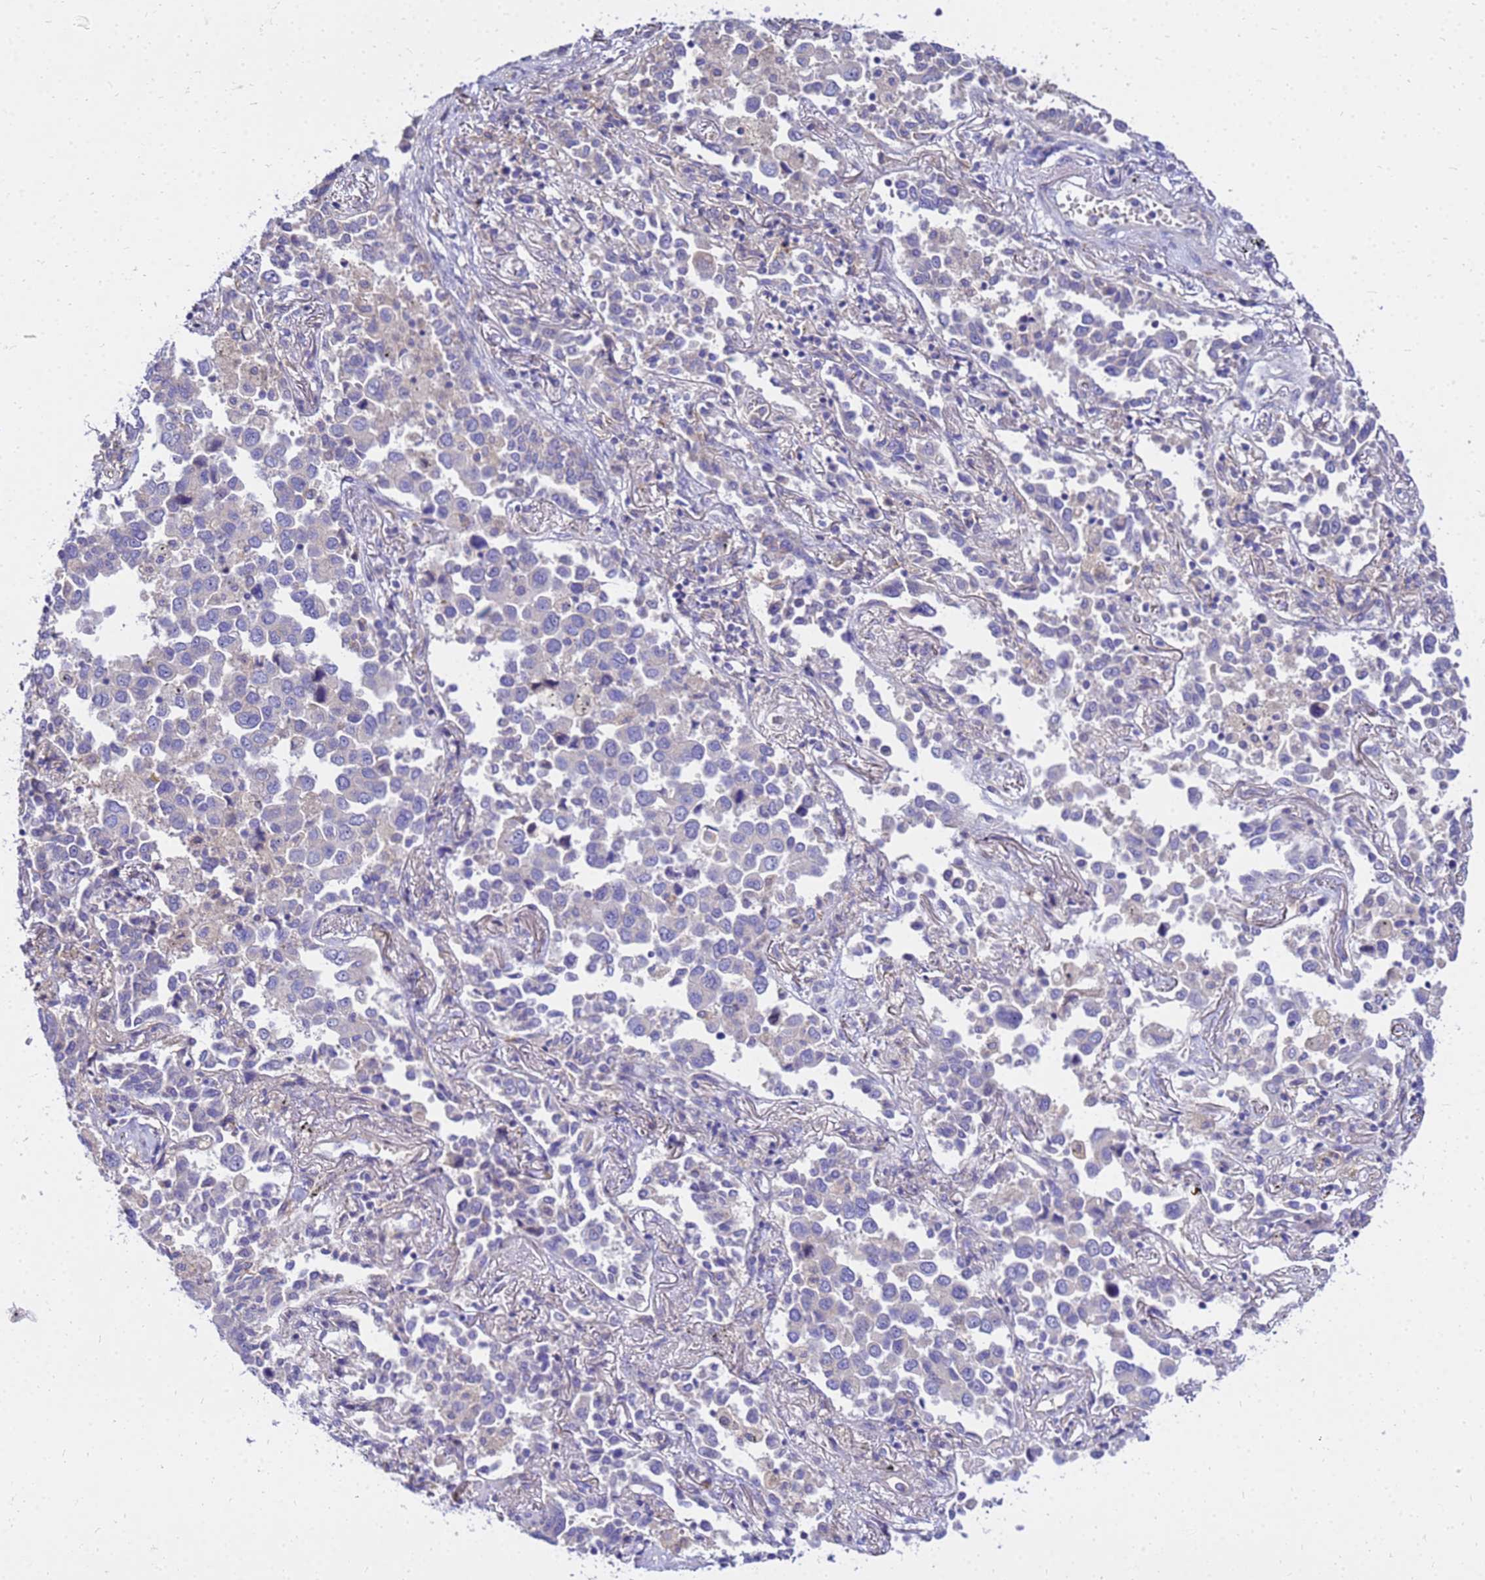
{"staining": {"intensity": "negative", "quantity": "none", "location": "none"}, "tissue": "lung cancer", "cell_type": "Tumor cells", "image_type": "cancer", "snomed": [{"axis": "morphology", "description": "Adenocarcinoma, NOS"}, {"axis": "topography", "description": "Lung"}], "caption": "Lung adenocarcinoma stained for a protein using IHC shows no positivity tumor cells.", "gene": "HERC5", "patient": {"sex": "male", "age": 67}}